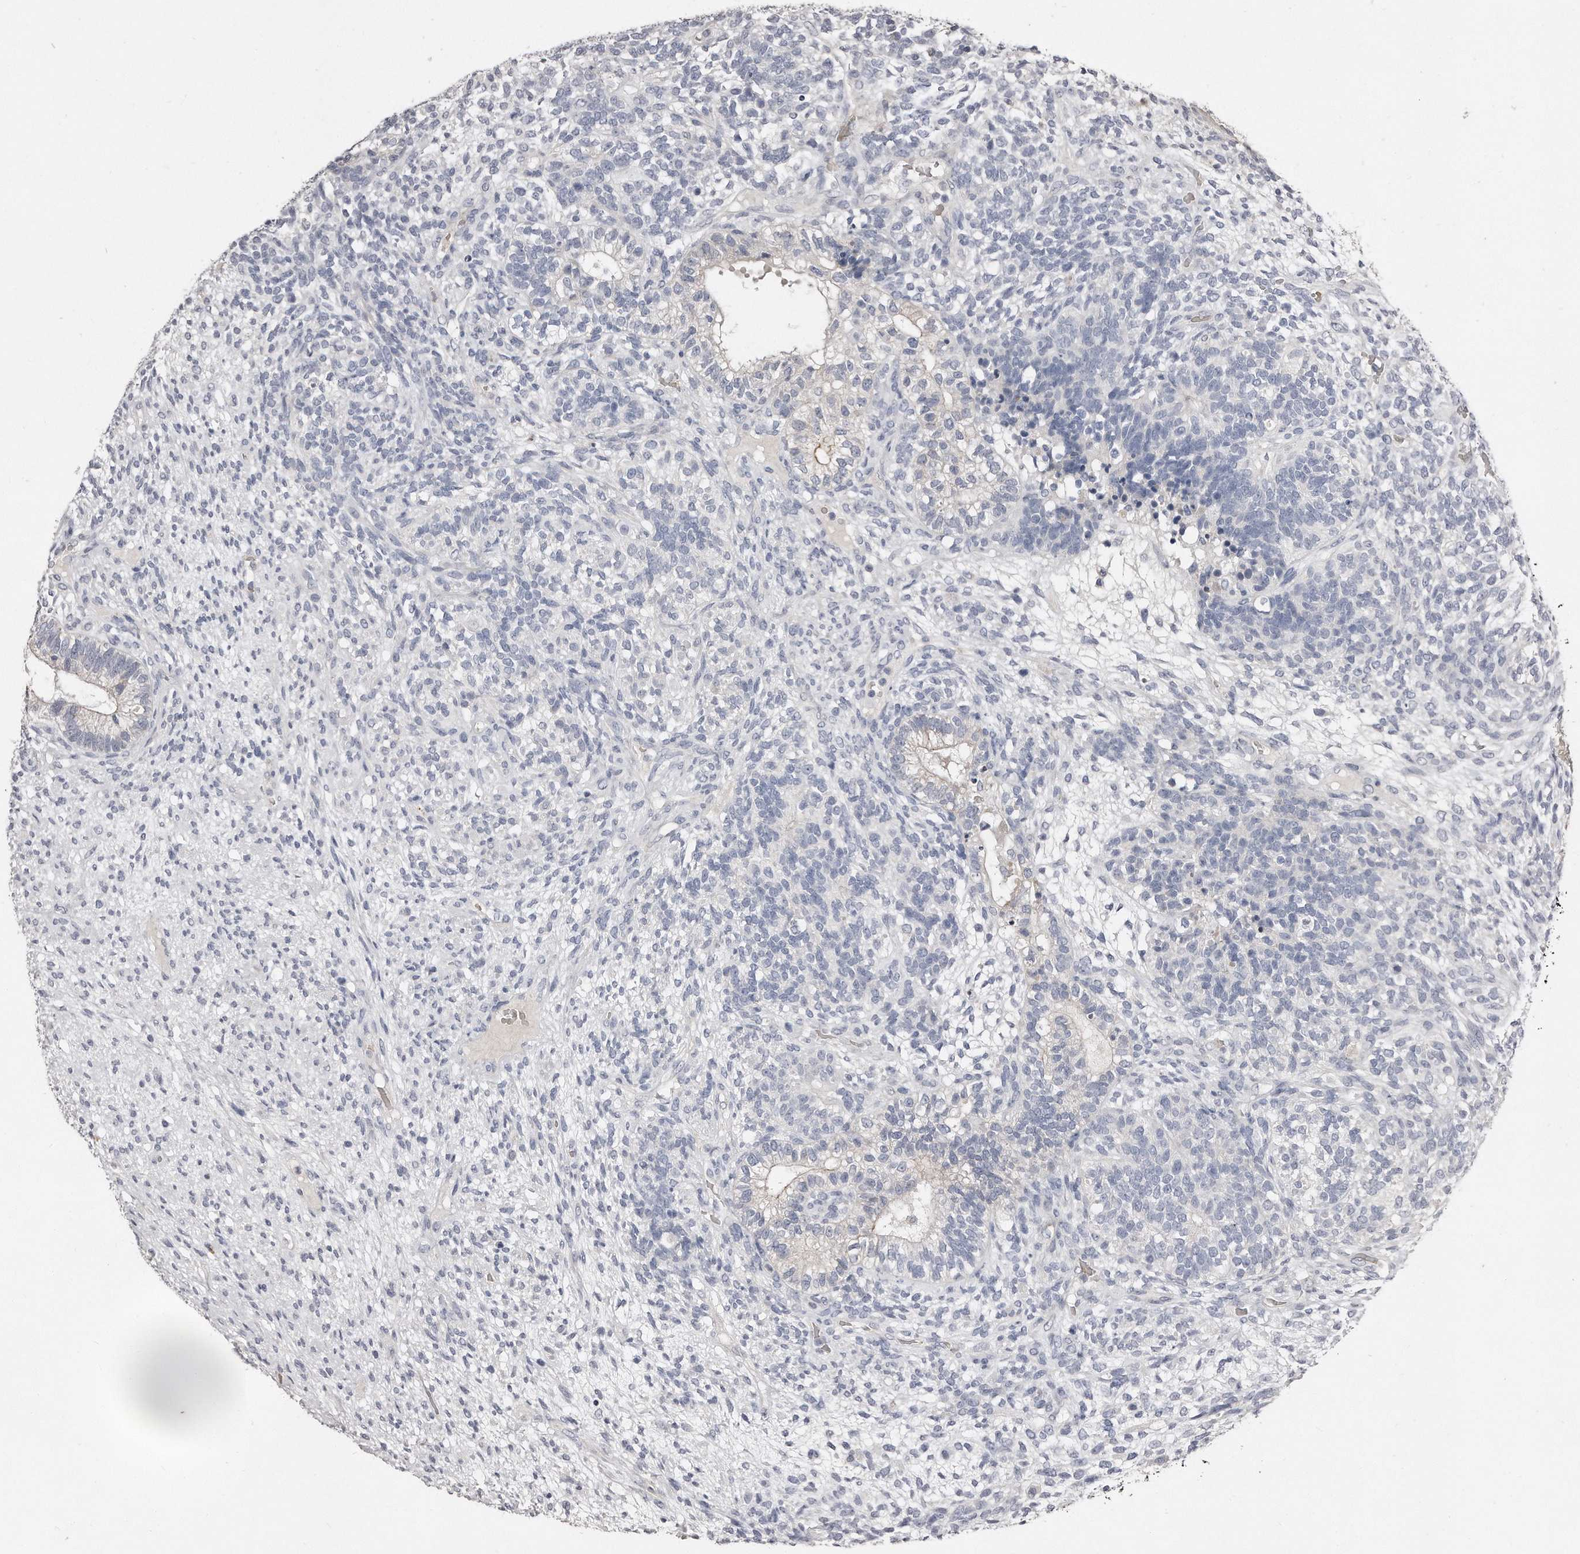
{"staining": {"intensity": "negative", "quantity": "none", "location": "none"}, "tissue": "testis cancer", "cell_type": "Tumor cells", "image_type": "cancer", "snomed": [{"axis": "morphology", "description": "Seminoma, NOS"}, {"axis": "morphology", "description": "Carcinoma, Embryonal, NOS"}, {"axis": "topography", "description": "Testis"}], "caption": "DAB immunohistochemical staining of human testis cancer (seminoma) reveals no significant expression in tumor cells. Brightfield microscopy of immunohistochemistry (IHC) stained with DAB (brown) and hematoxylin (blue), captured at high magnification.", "gene": "TECR", "patient": {"sex": "male", "age": 28}}